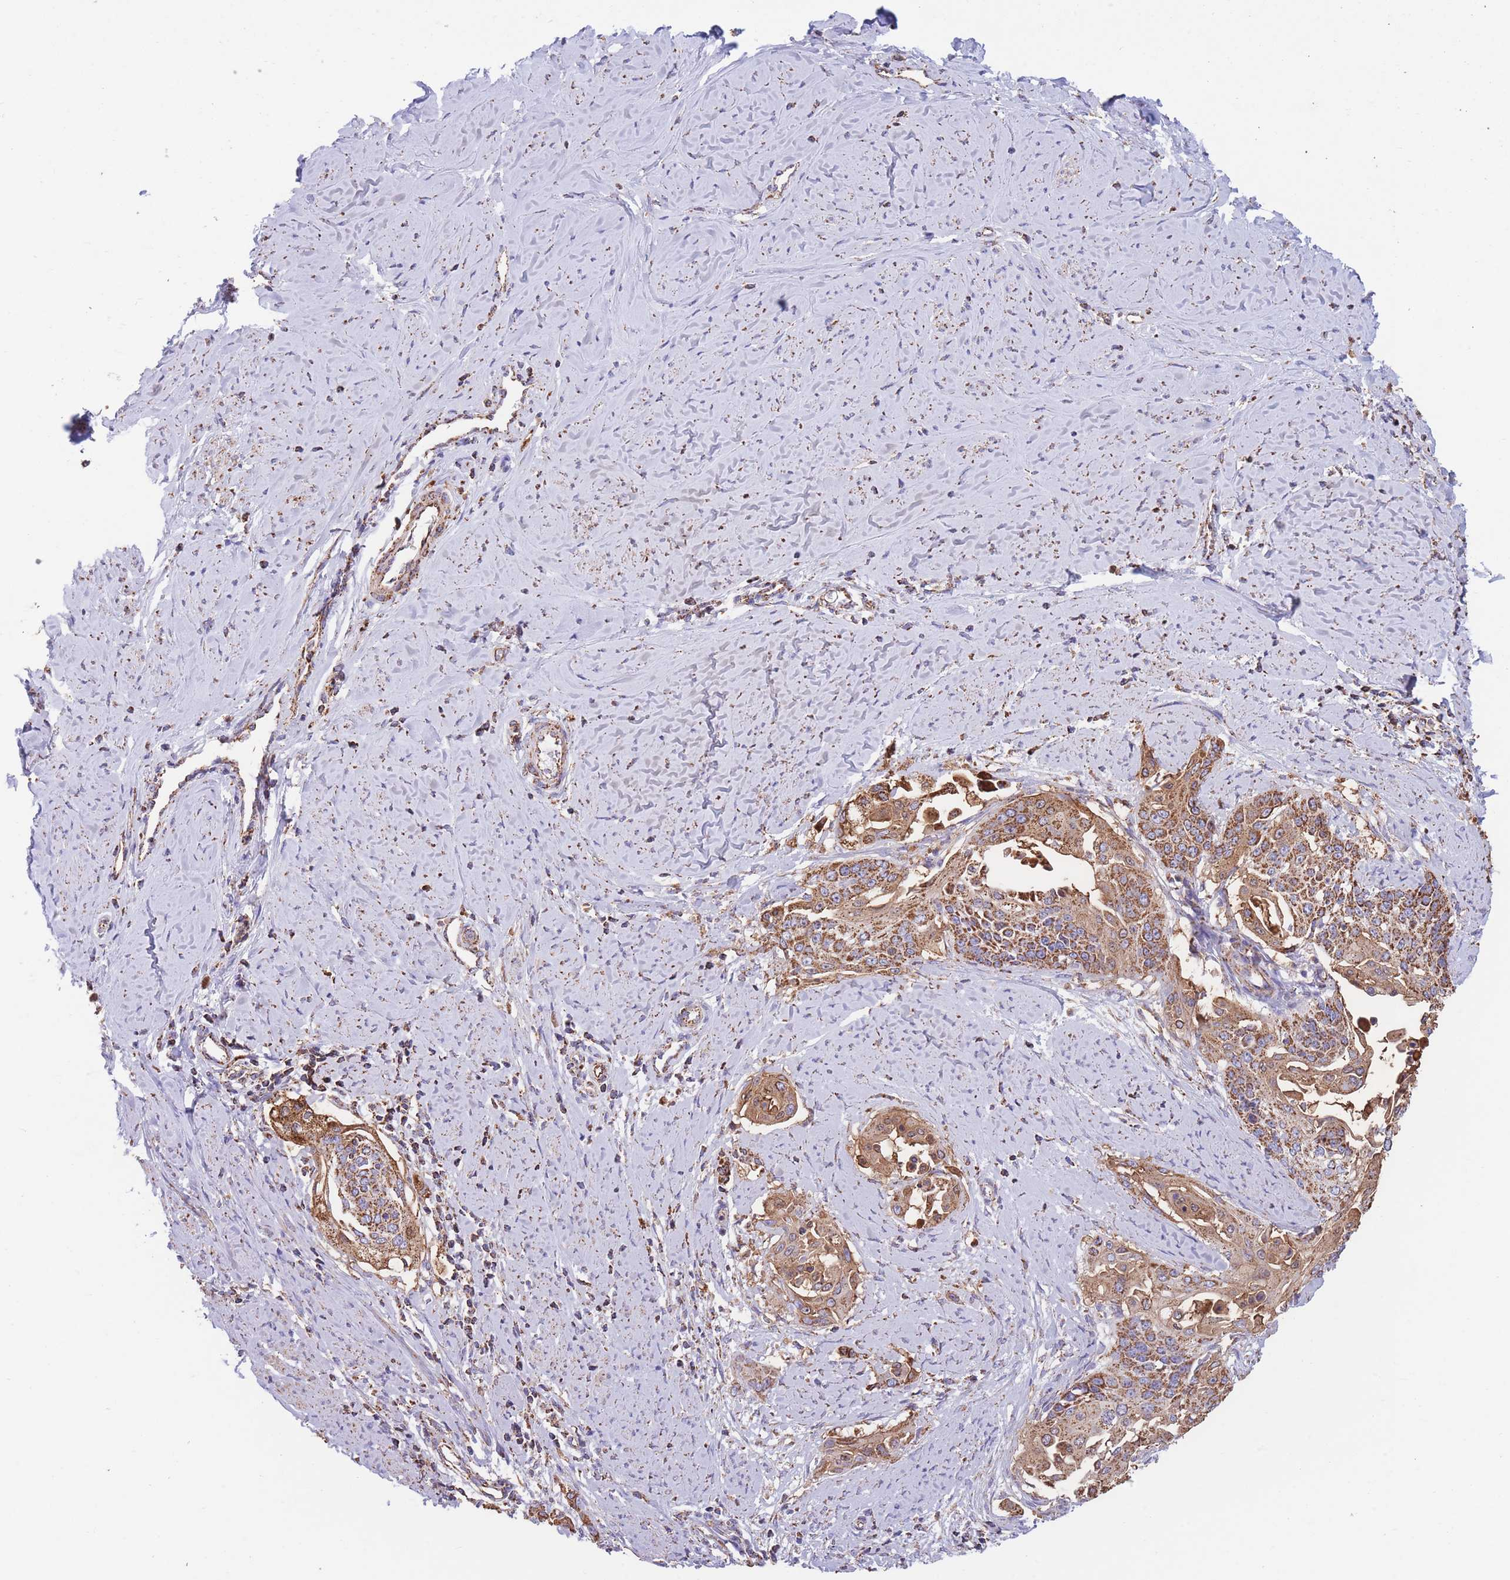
{"staining": {"intensity": "moderate", "quantity": ">75%", "location": "cytoplasmic/membranous"}, "tissue": "cervical cancer", "cell_type": "Tumor cells", "image_type": "cancer", "snomed": [{"axis": "morphology", "description": "Squamous cell carcinoma, NOS"}, {"axis": "topography", "description": "Cervix"}], "caption": "Cervical squamous cell carcinoma stained with DAB IHC exhibits medium levels of moderate cytoplasmic/membranous expression in about >75% of tumor cells. Using DAB (brown) and hematoxylin (blue) stains, captured at high magnification using brightfield microscopy.", "gene": "FKBP8", "patient": {"sex": "female", "age": 44}}